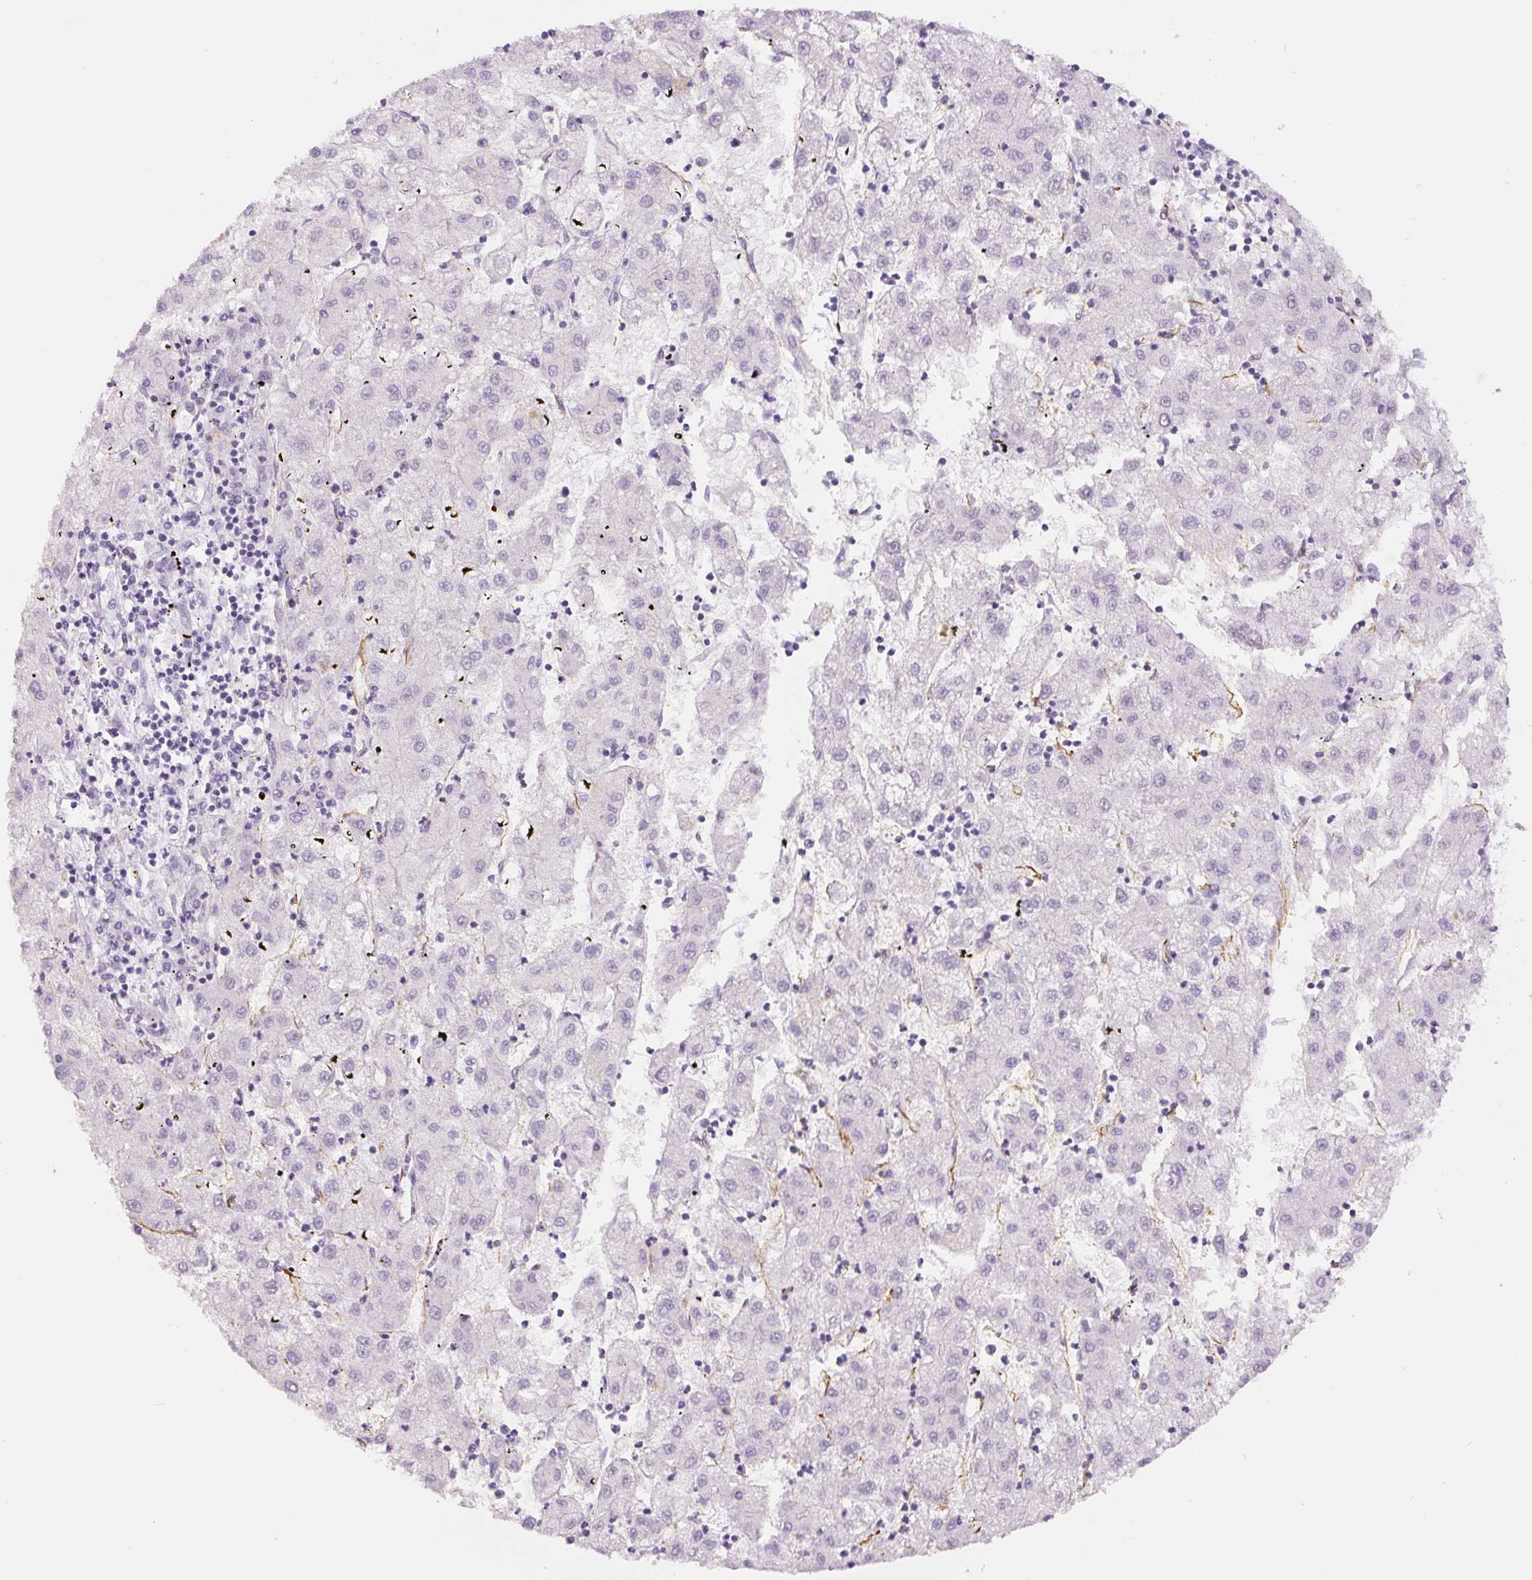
{"staining": {"intensity": "negative", "quantity": "none", "location": "none"}, "tissue": "liver cancer", "cell_type": "Tumor cells", "image_type": "cancer", "snomed": [{"axis": "morphology", "description": "Carcinoma, Hepatocellular, NOS"}, {"axis": "topography", "description": "Liver"}], "caption": "The photomicrograph displays no staining of tumor cells in hepatocellular carcinoma (liver).", "gene": "NES", "patient": {"sex": "male", "age": 72}}